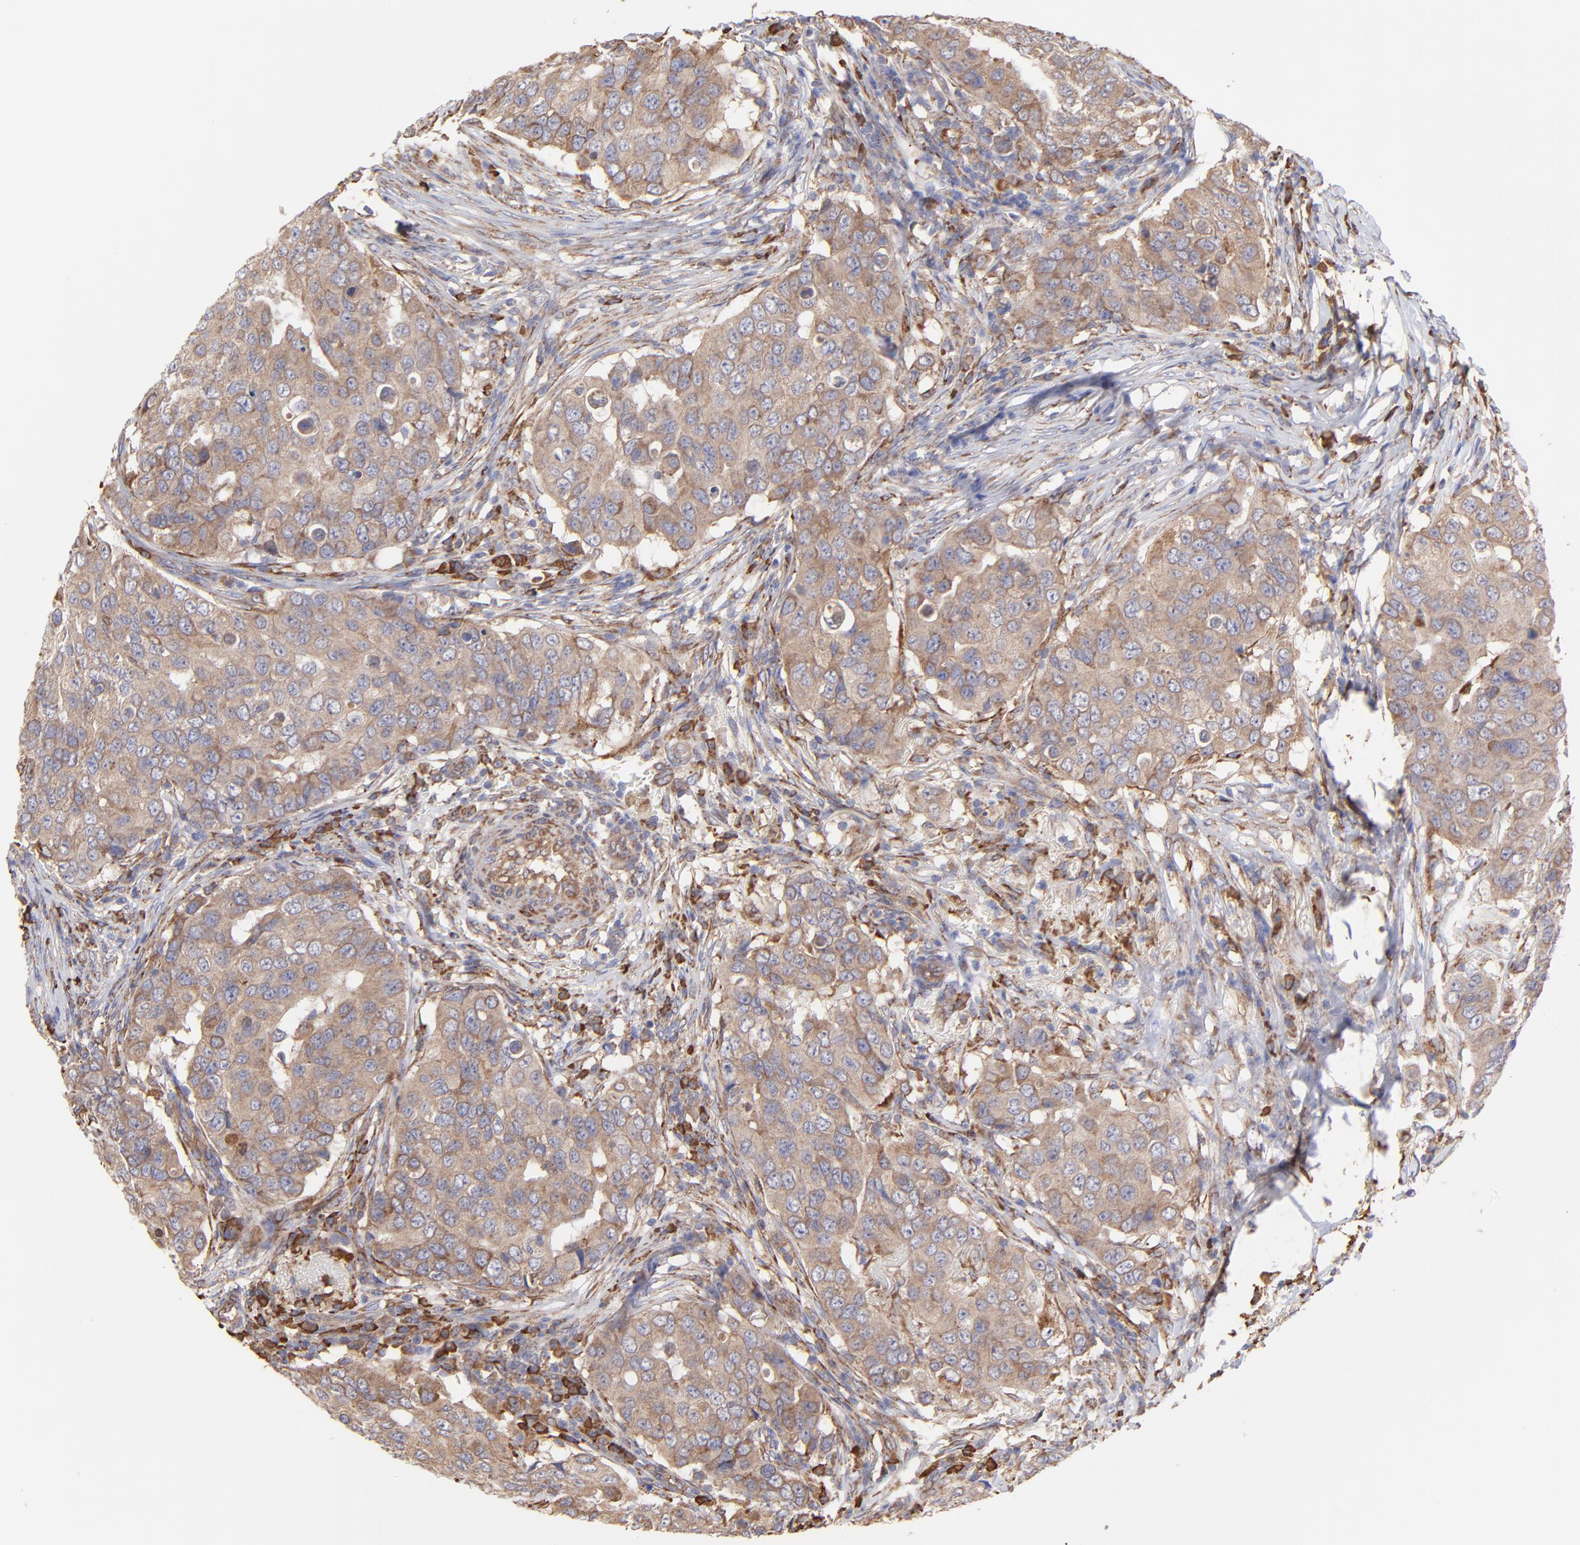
{"staining": {"intensity": "moderate", "quantity": ">75%", "location": "cytoplasmic/membranous"}, "tissue": "breast cancer", "cell_type": "Tumor cells", "image_type": "cancer", "snomed": [{"axis": "morphology", "description": "Duct carcinoma"}, {"axis": "topography", "description": "Breast"}], "caption": "Infiltrating ductal carcinoma (breast) stained with IHC displays moderate cytoplasmic/membranous expression in approximately >75% of tumor cells. (brown staining indicates protein expression, while blue staining denotes nuclei).", "gene": "PFKM", "patient": {"sex": "female", "age": 54}}